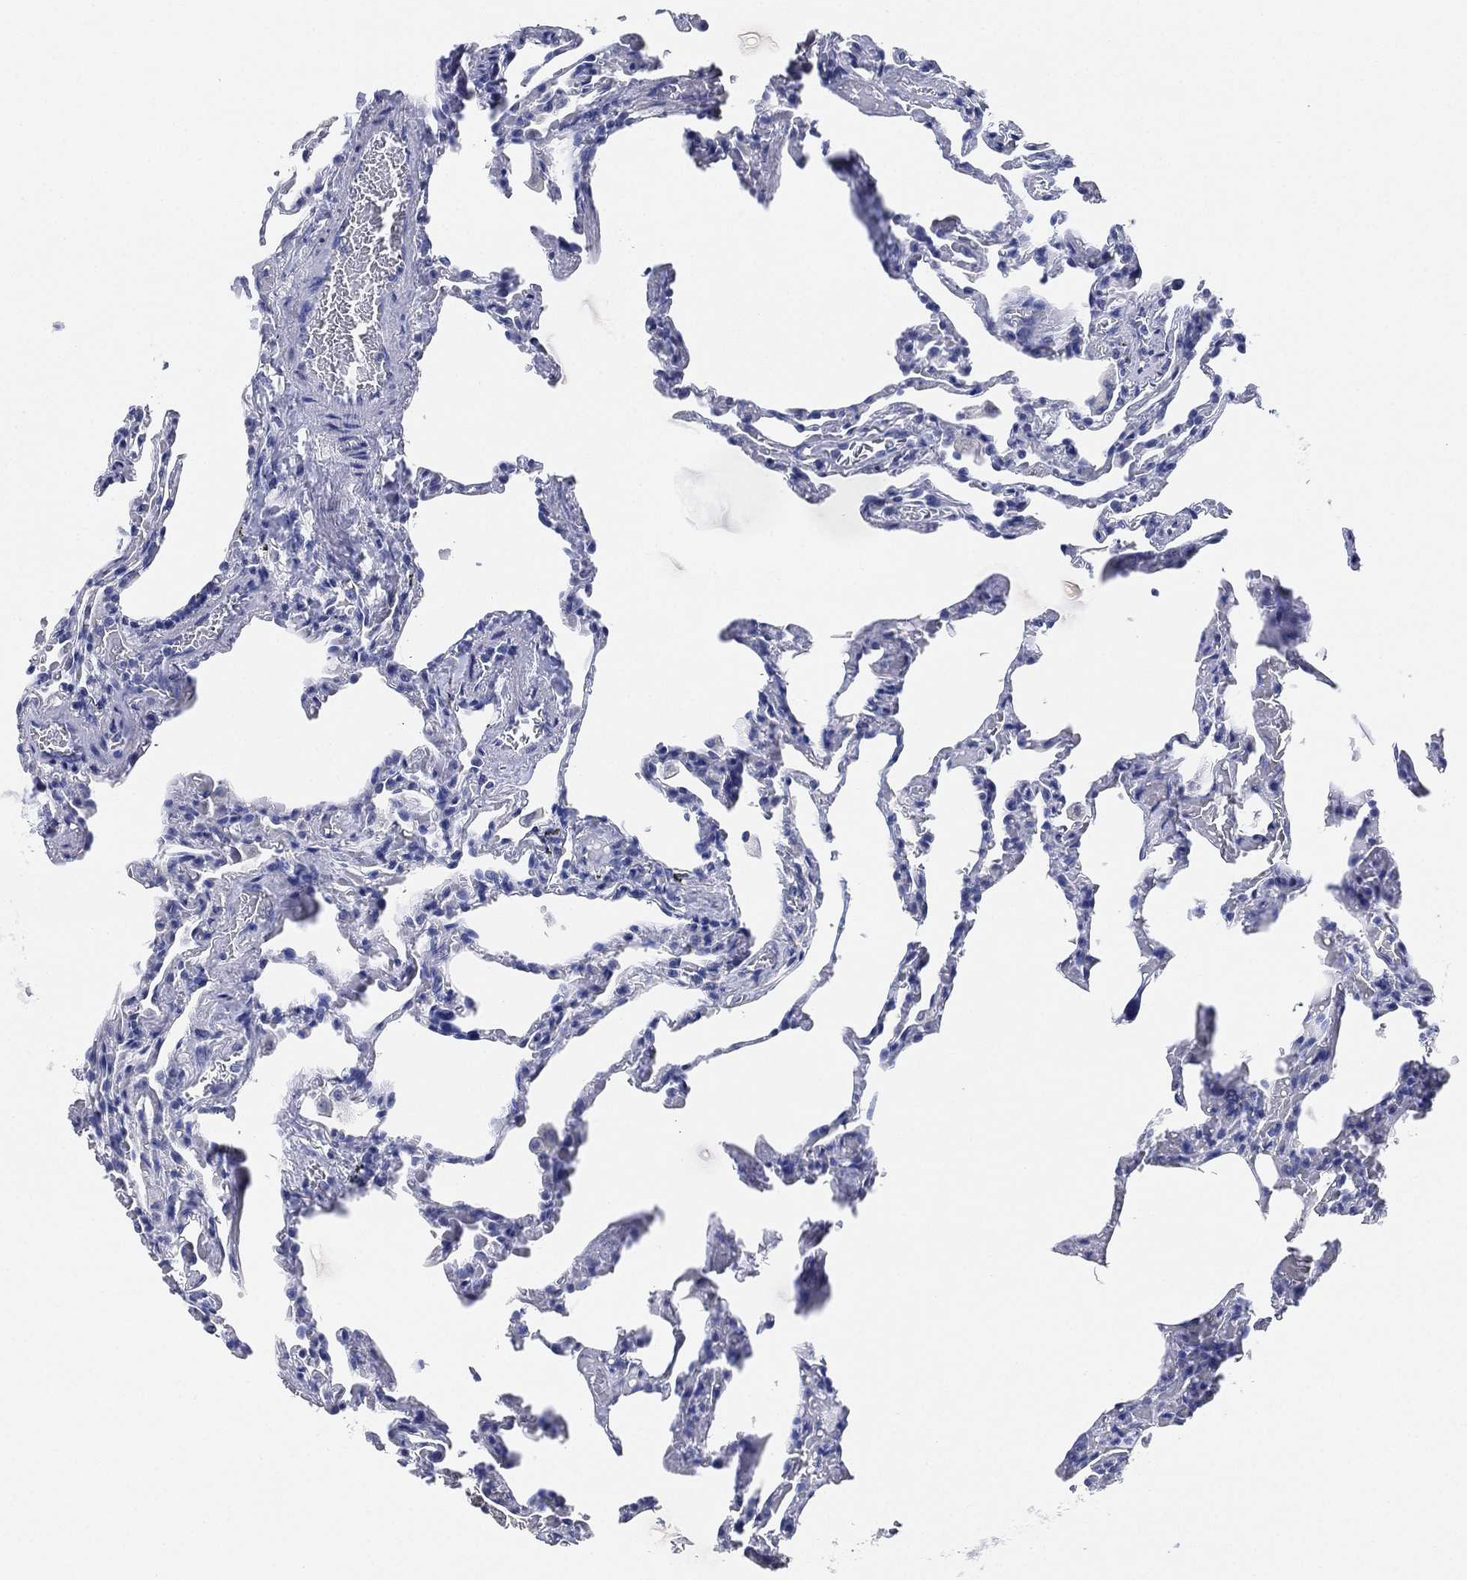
{"staining": {"intensity": "negative", "quantity": "none", "location": "none"}, "tissue": "lung", "cell_type": "Alveolar cells", "image_type": "normal", "snomed": [{"axis": "morphology", "description": "Normal tissue, NOS"}, {"axis": "topography", "description": "Lung"}], "caption": "A photomicrograph of human lung is negative for staining in alveolar cells. (Stains: DAB (3,3'-diaminobenzidine) IHC with hematoxylin counter stain, Microscopy: brightfield microscopy at high magnification).", "gene": "IYD", "patient": {"sex": "female", "age": 43}}